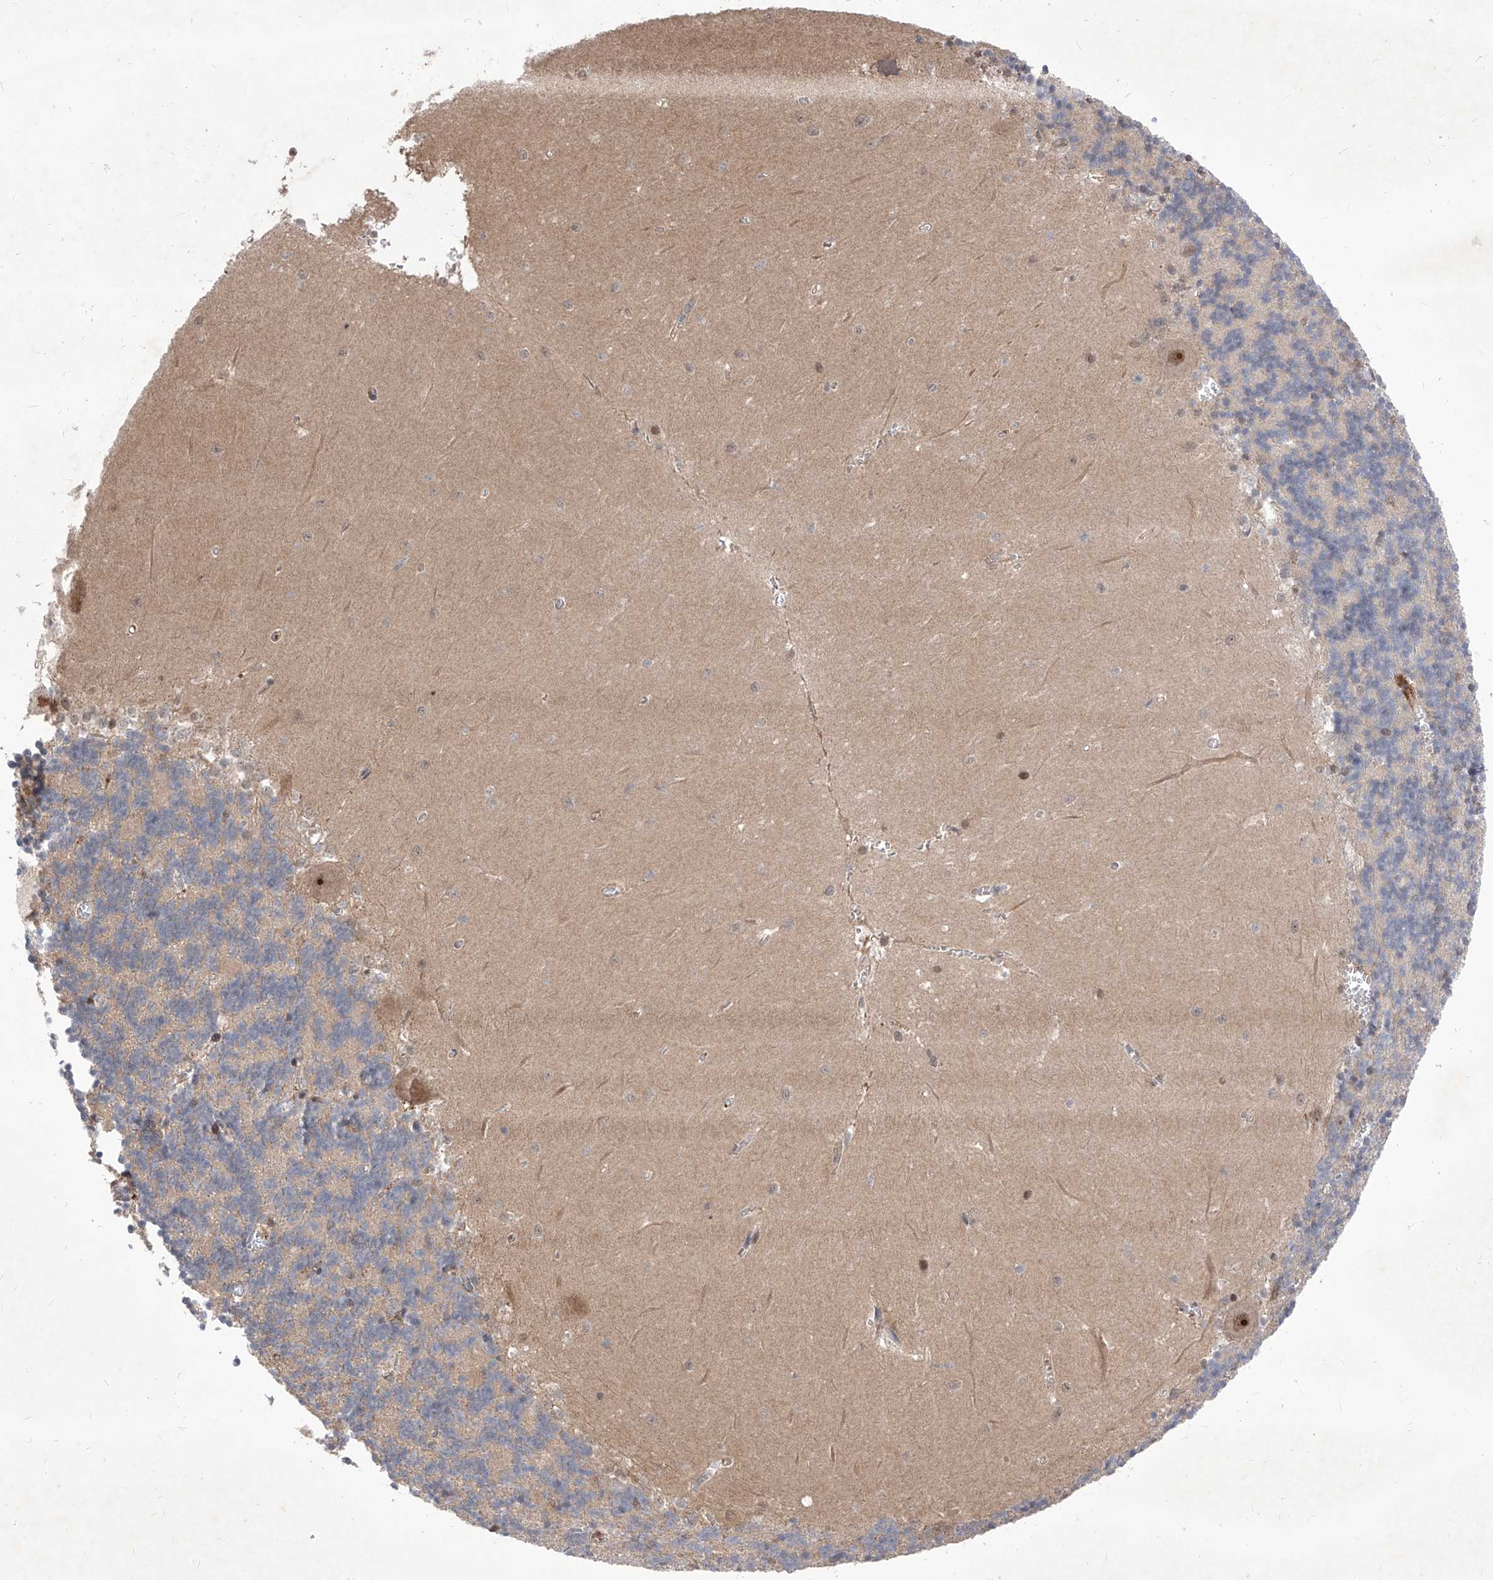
{"staining": {"intensity": "negative", "quantity": "none", "location": "none"}, "tissue": "cerebellum", "cell_type": "Cells in granular layer", "image_type": "normal", "snomed": [{"axis": "morphology", "description": "Normal tissue, NOS"}, {"axis": "topography", "description": "Cerebellum"}], "caption": "Immunohistochemistry of normal human cerebellum reveals no positivity in cells in granular layer. (DAB (3,3'-diaminobenzidine) IHC, high magnification).", "gene": "LGR4", "patient": {"sex": "male", "age": 37}}